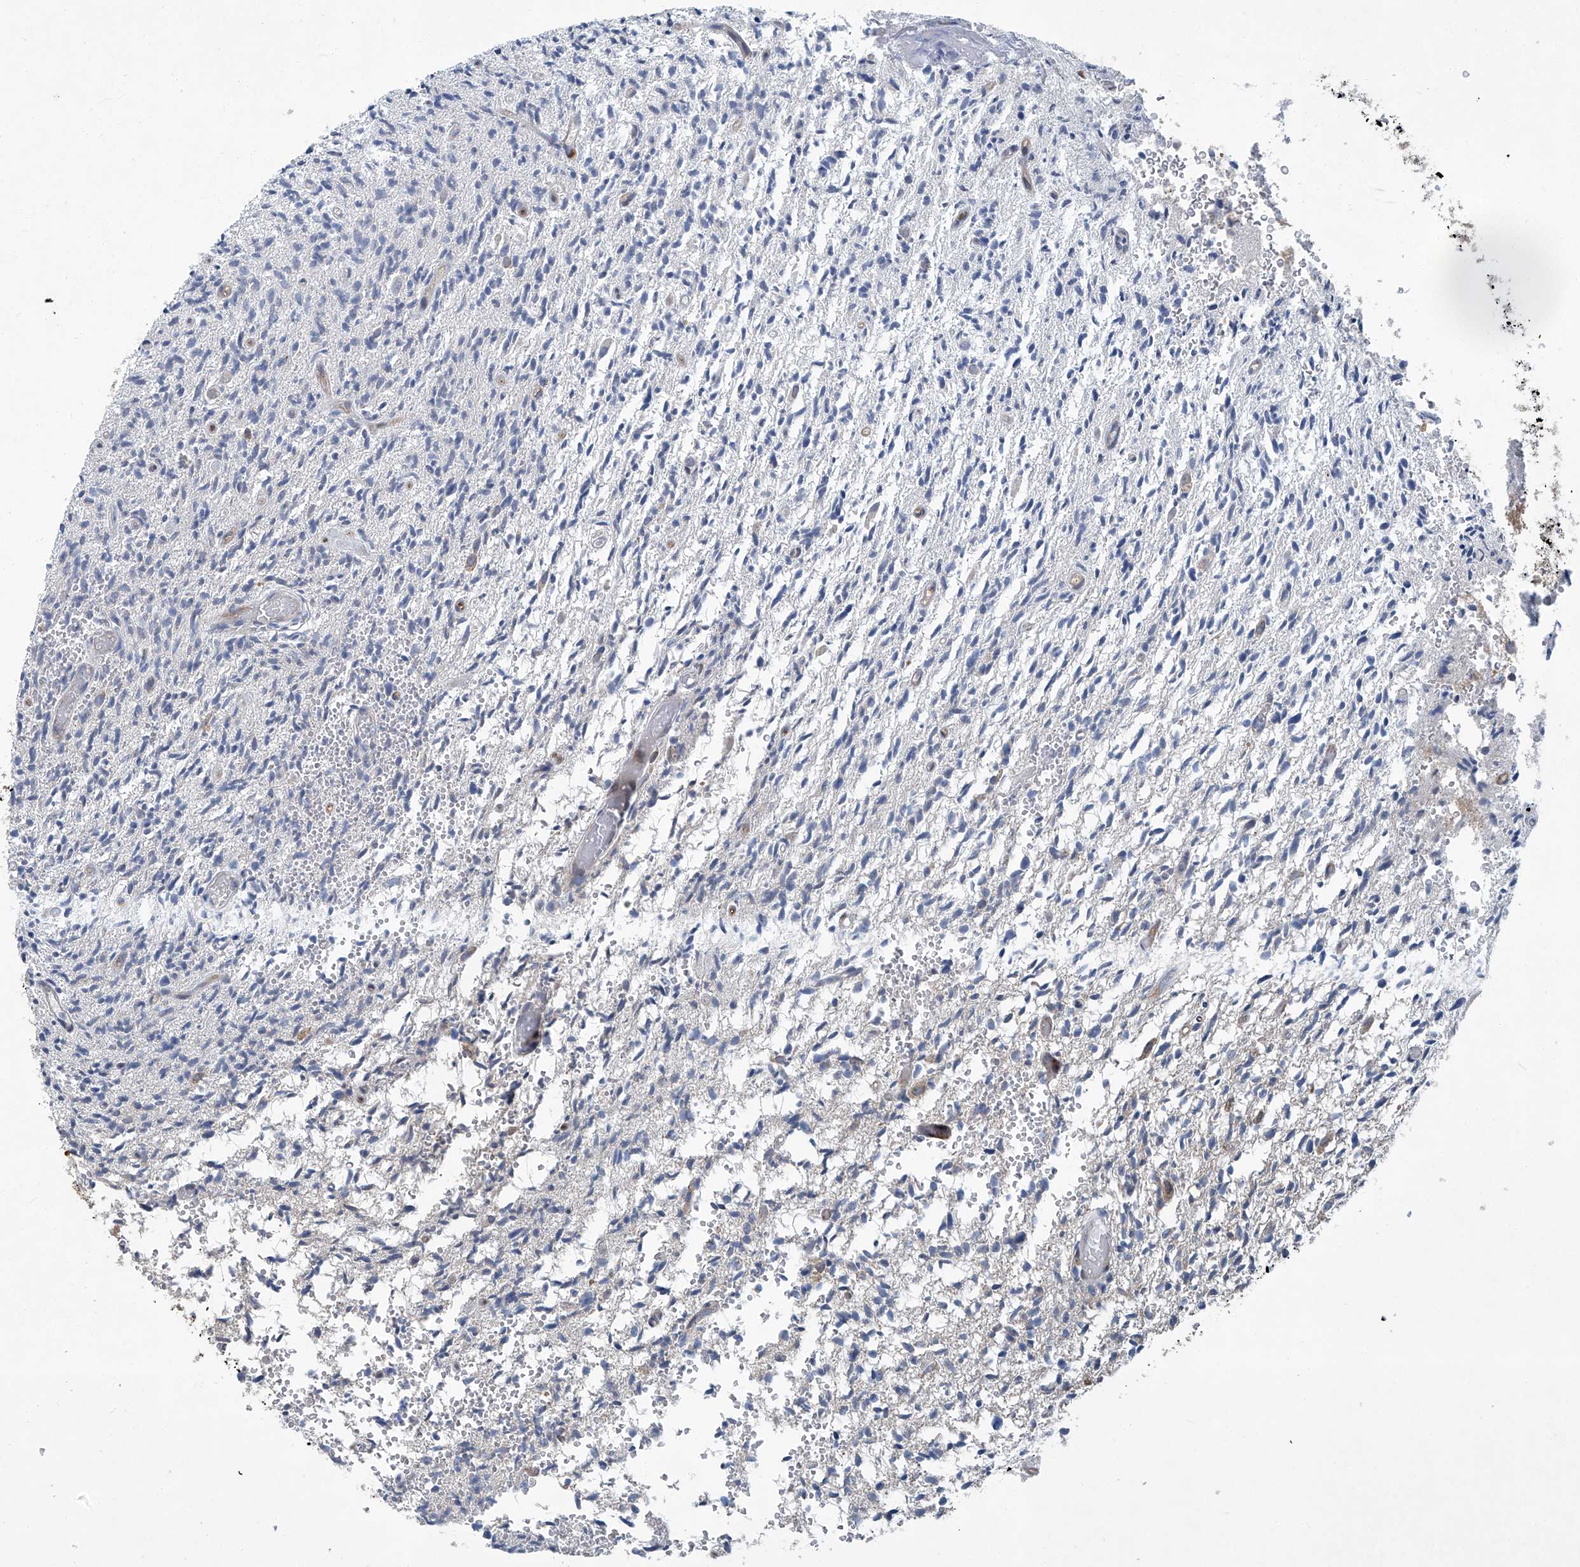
{"staining": {"intensity": "weak", "quantity": "<25%", "location": "cytoplasmic/membranous"}, "tissue": "glioma", "cell_type": "Tumor cells", "image_type": "cancer", "snomed": [{"axis": "morphology", "description": "Glioma, malignant, High grade"}, {"axis": "topography", "description": "Brain"}], "caption": "Tumor cells show no significant staining in glioma. The staining was performed using DAB (3,3'-diaminobenzidine) to visualize the protein expression in brown, while the nuclei were stained in blue with hematoxylin (Magnification: 20x).", "gene": "GPR132", "patient": {"sex": "female", "age": 57}}